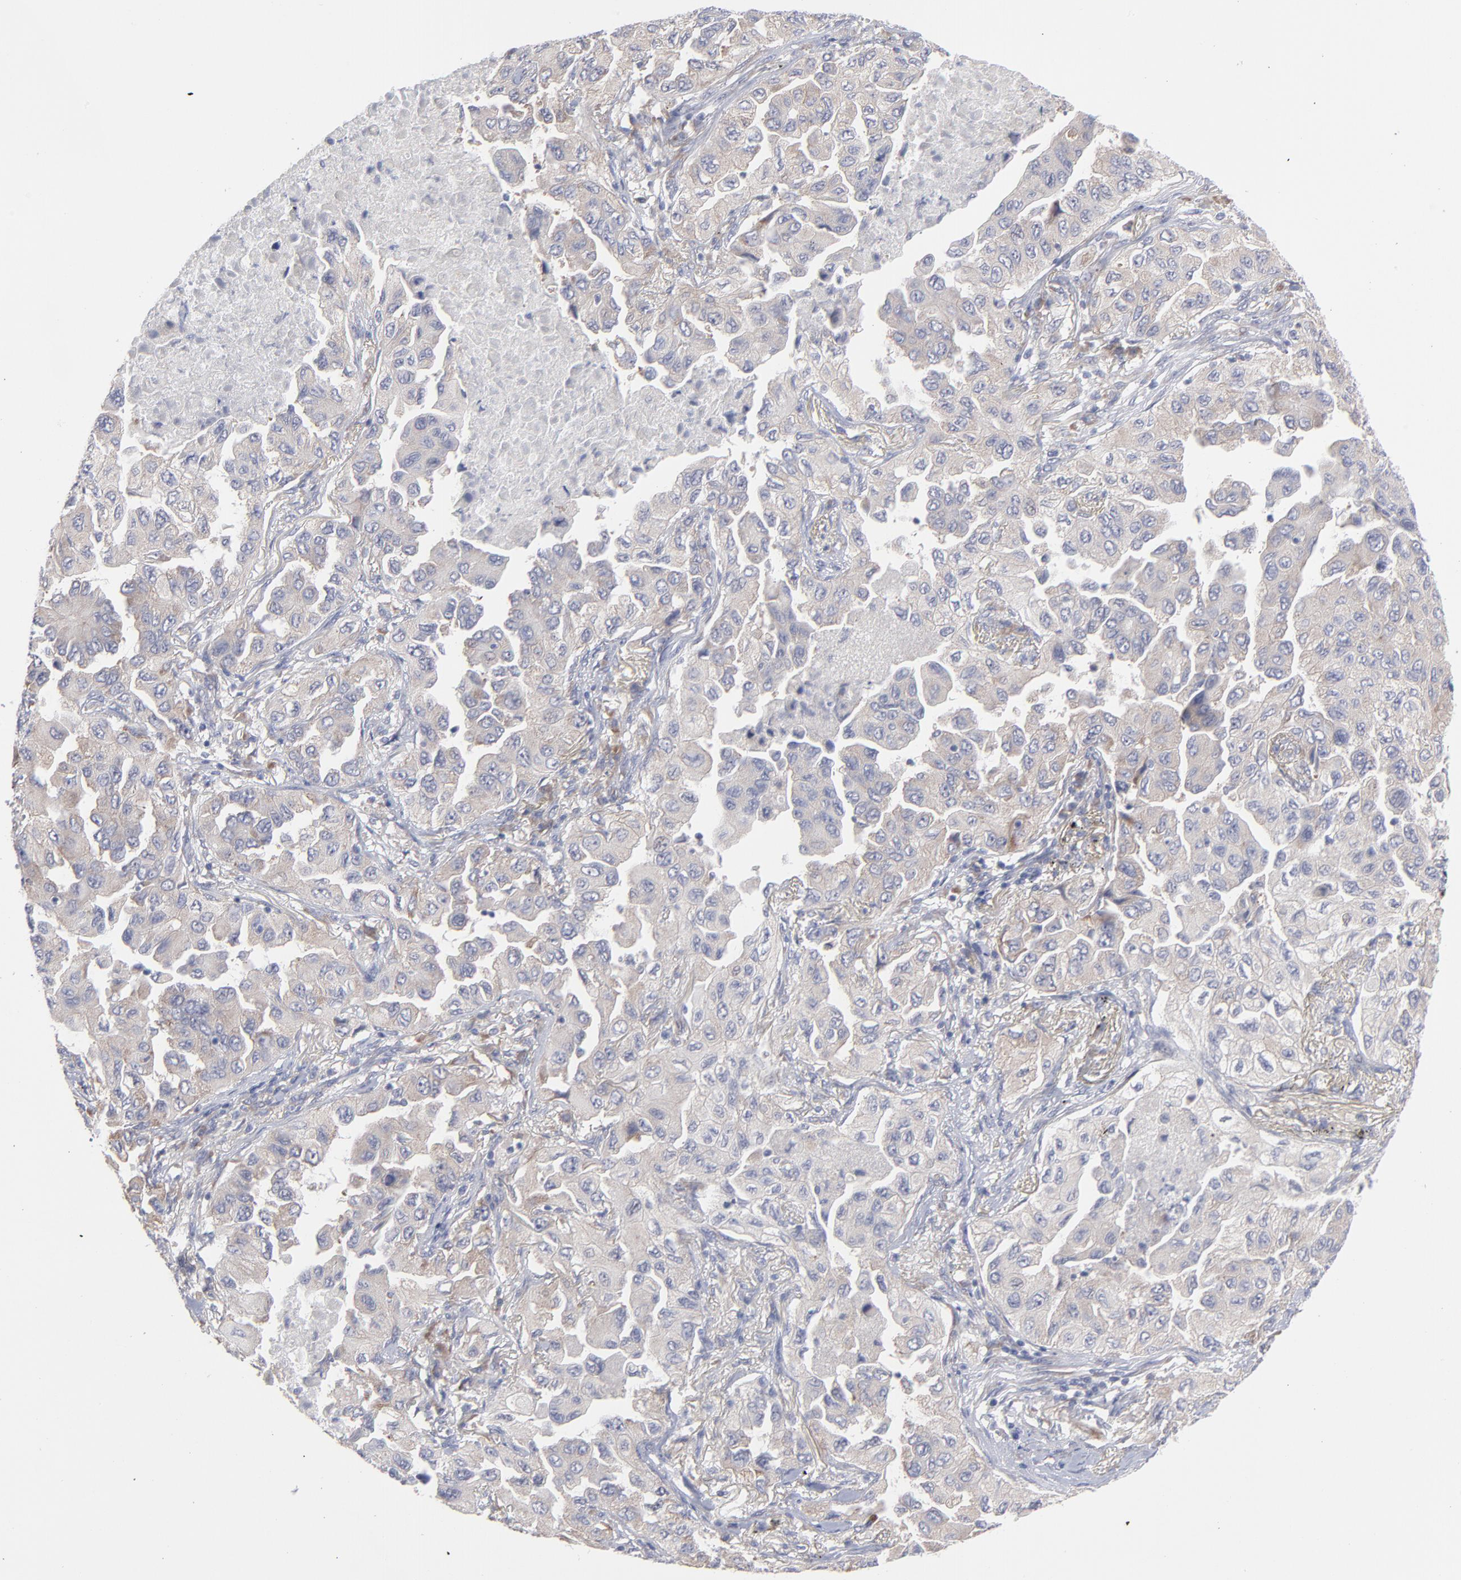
{"staining": {"intensity": "weak", "quantity": ">75%", "location": "cytoplasmic/membranous"}, "tissue": "lung cancer", "cell_type": "Tumor cells", "image_type": "cancer", "snomed": [{"axis": "morphology", "description": "Adenocarcinoma, NOS"}, {"axis": "topography", "description": "Lung"}], "caption": "Adenocarcinoma (lung) tissue reveals weak cytoplasmic/membranous positivity in about >75% of tumor cells, visualized by immunohistochemistry. The staining was performed using DAB (3,3'-diaminobenzidine), with brown indicating positive protein expression. Nuclei are stained blue with hematoxylin.", "gene": "RPS24", "patient": {"sex": "female", "age": 65}}